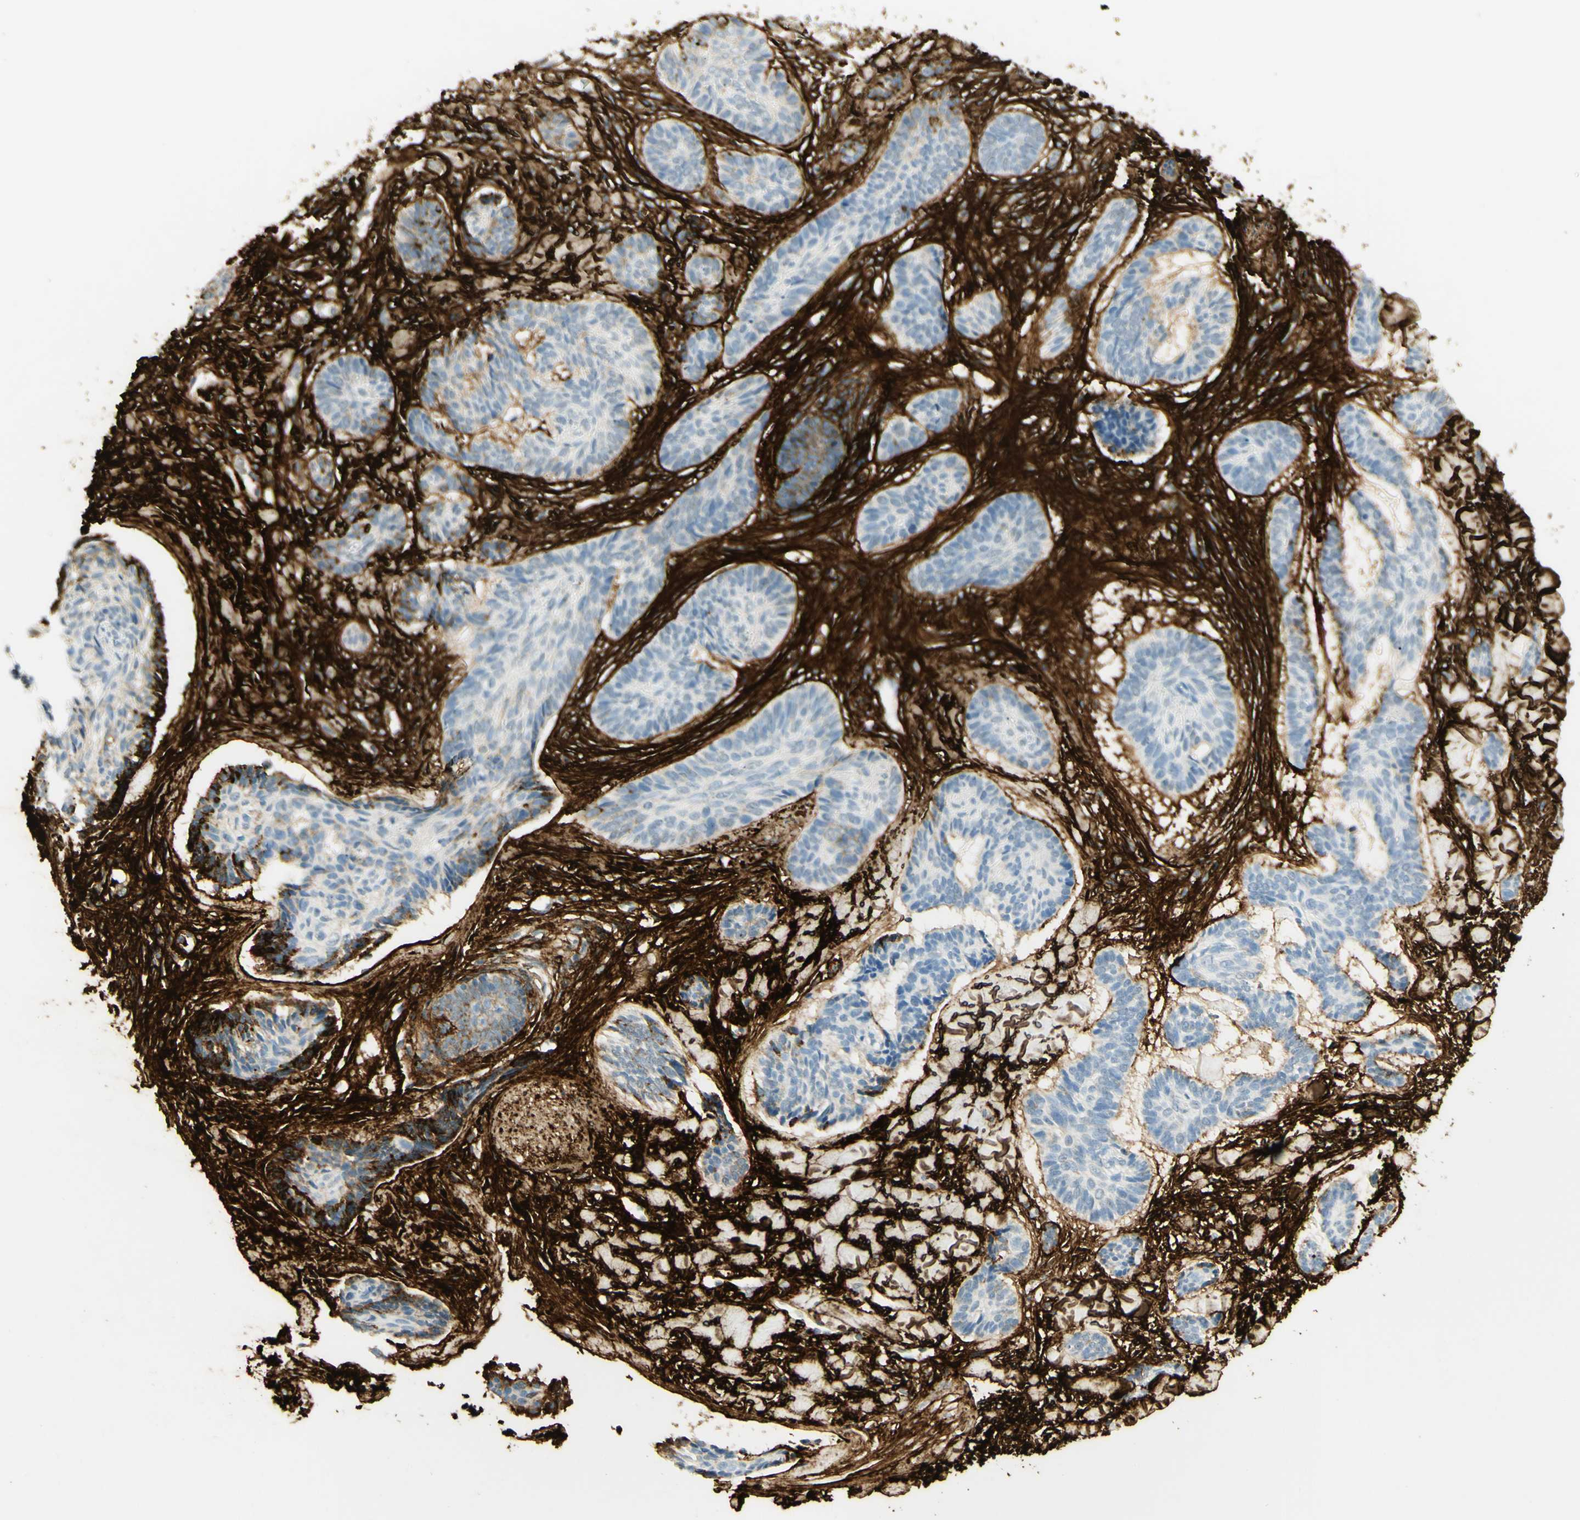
{"staining": {"intensity": "strong", "quantity": "<25%", "location": "cytoplasmic/membranous"}, "tissue": "skin cancer", "cell_type": "Tumor cells", "image_type": "cancer", "snomed": [{"axis": "morphology", "description": "Basal cell carcinoma"}, {"axis": "topography", "description": "Skin"}], "caption": "This micrograph demonstrates skin cancer (basal cell carcinoma) stained with immunohistochemistry to label a protein in brown. The cytoplasmic/membranous of tumor cells show strong positivity for the protein. Nuclei are counter-stained blue.", "gene": "TNN", "patient": {"sex": "male", "age": 43}}